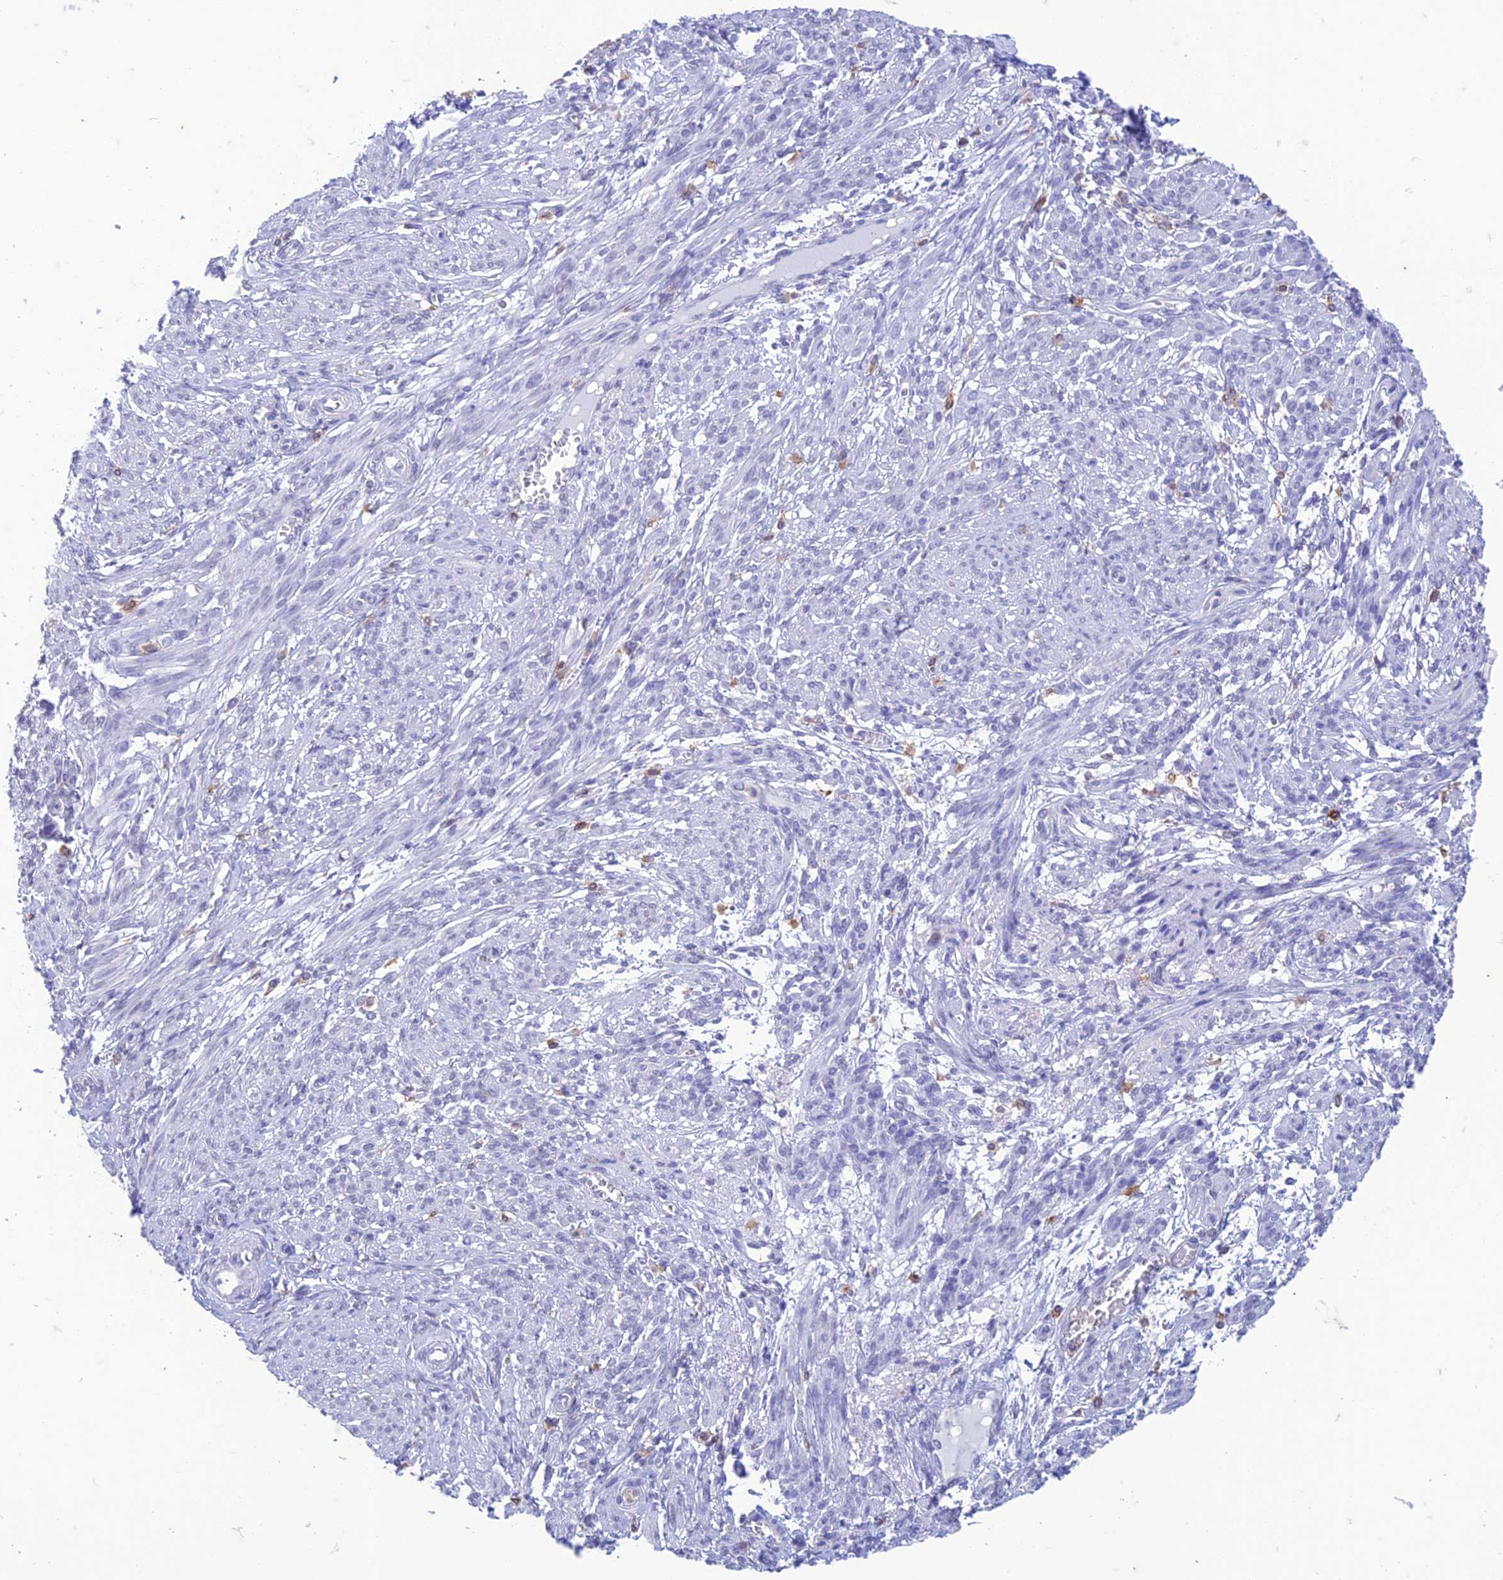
{"staining": {"intensity": "negative", "quantity": "none", "location": "none"}, "tissue": "smooth muscle", "cell_type": "Smooth muscle cells", "image_type": "normal", "snomed": [{"axis": "morphology", "description": "Normal tissue, NOS"}, {"axis": "topography", "description": "Smooth muscle"}], "caption": "Immunohistochemical staining of unremarkable smooth muscle displays no significant positivity in smooth muscle cells. (IHC, brightfield microscopy, high magnification).", "gene": "FGF7", "patient": {"sex": "female", "age": 39}}